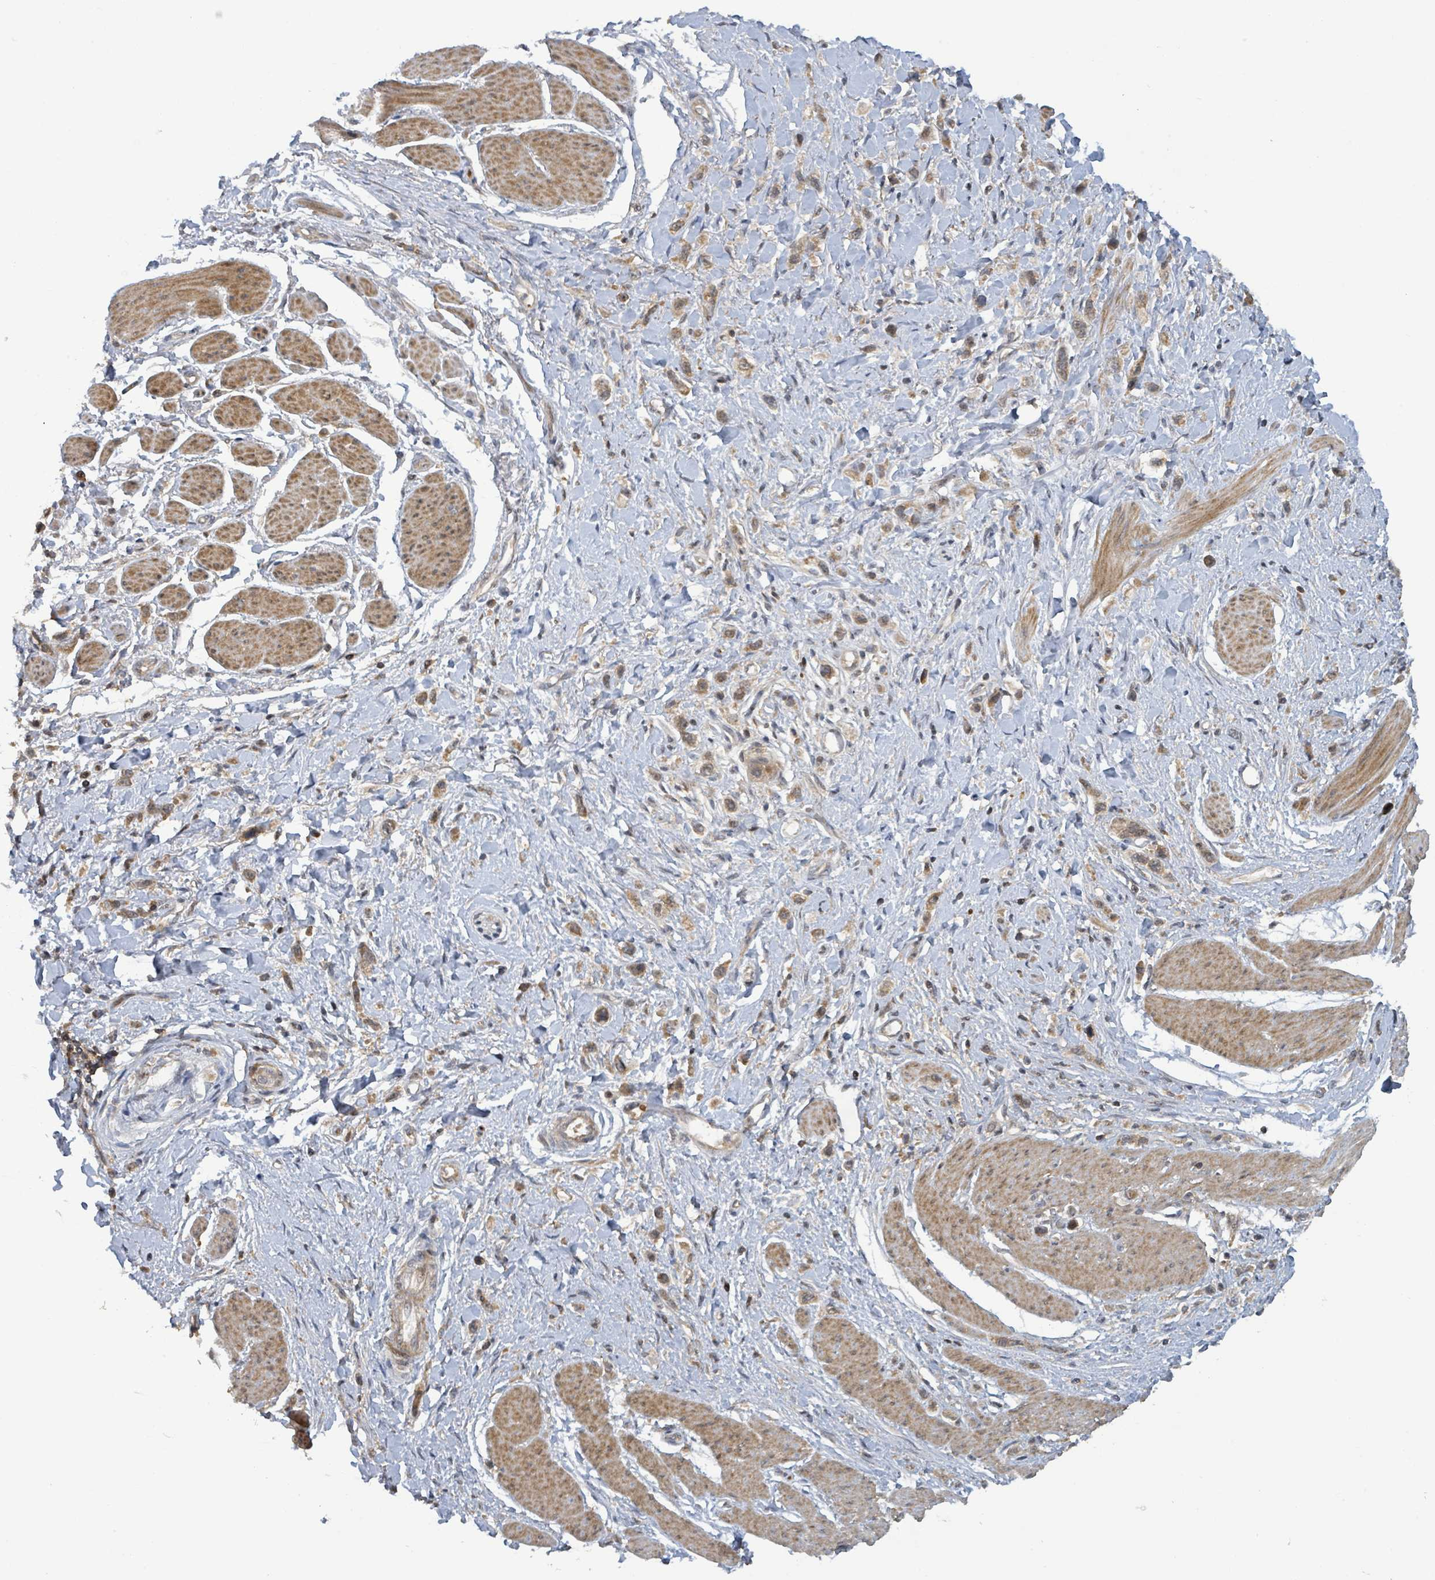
{"staining": {"intensity": "moderate", "quantity": ">75%", "location": "cytoplasmic/membranous"}, "tissue": "stomach cancer", "cell_type": "Tumor cells", "image_type": "cancer", "snomed": [{"axis": "morphology", "description": "Adenocarcinoma, NOS"}, {"axis": "topography", "description": "Stomach"}], "caption": "Adenocarcinoma (stomach) was stained to show a protein in brown. There is medium levels of moderate cytoplasmic/membranous staining in approximately >75% of tumor cells.", "gene": "ITGA11", "patient": {"sex": "female", "age": 65}}